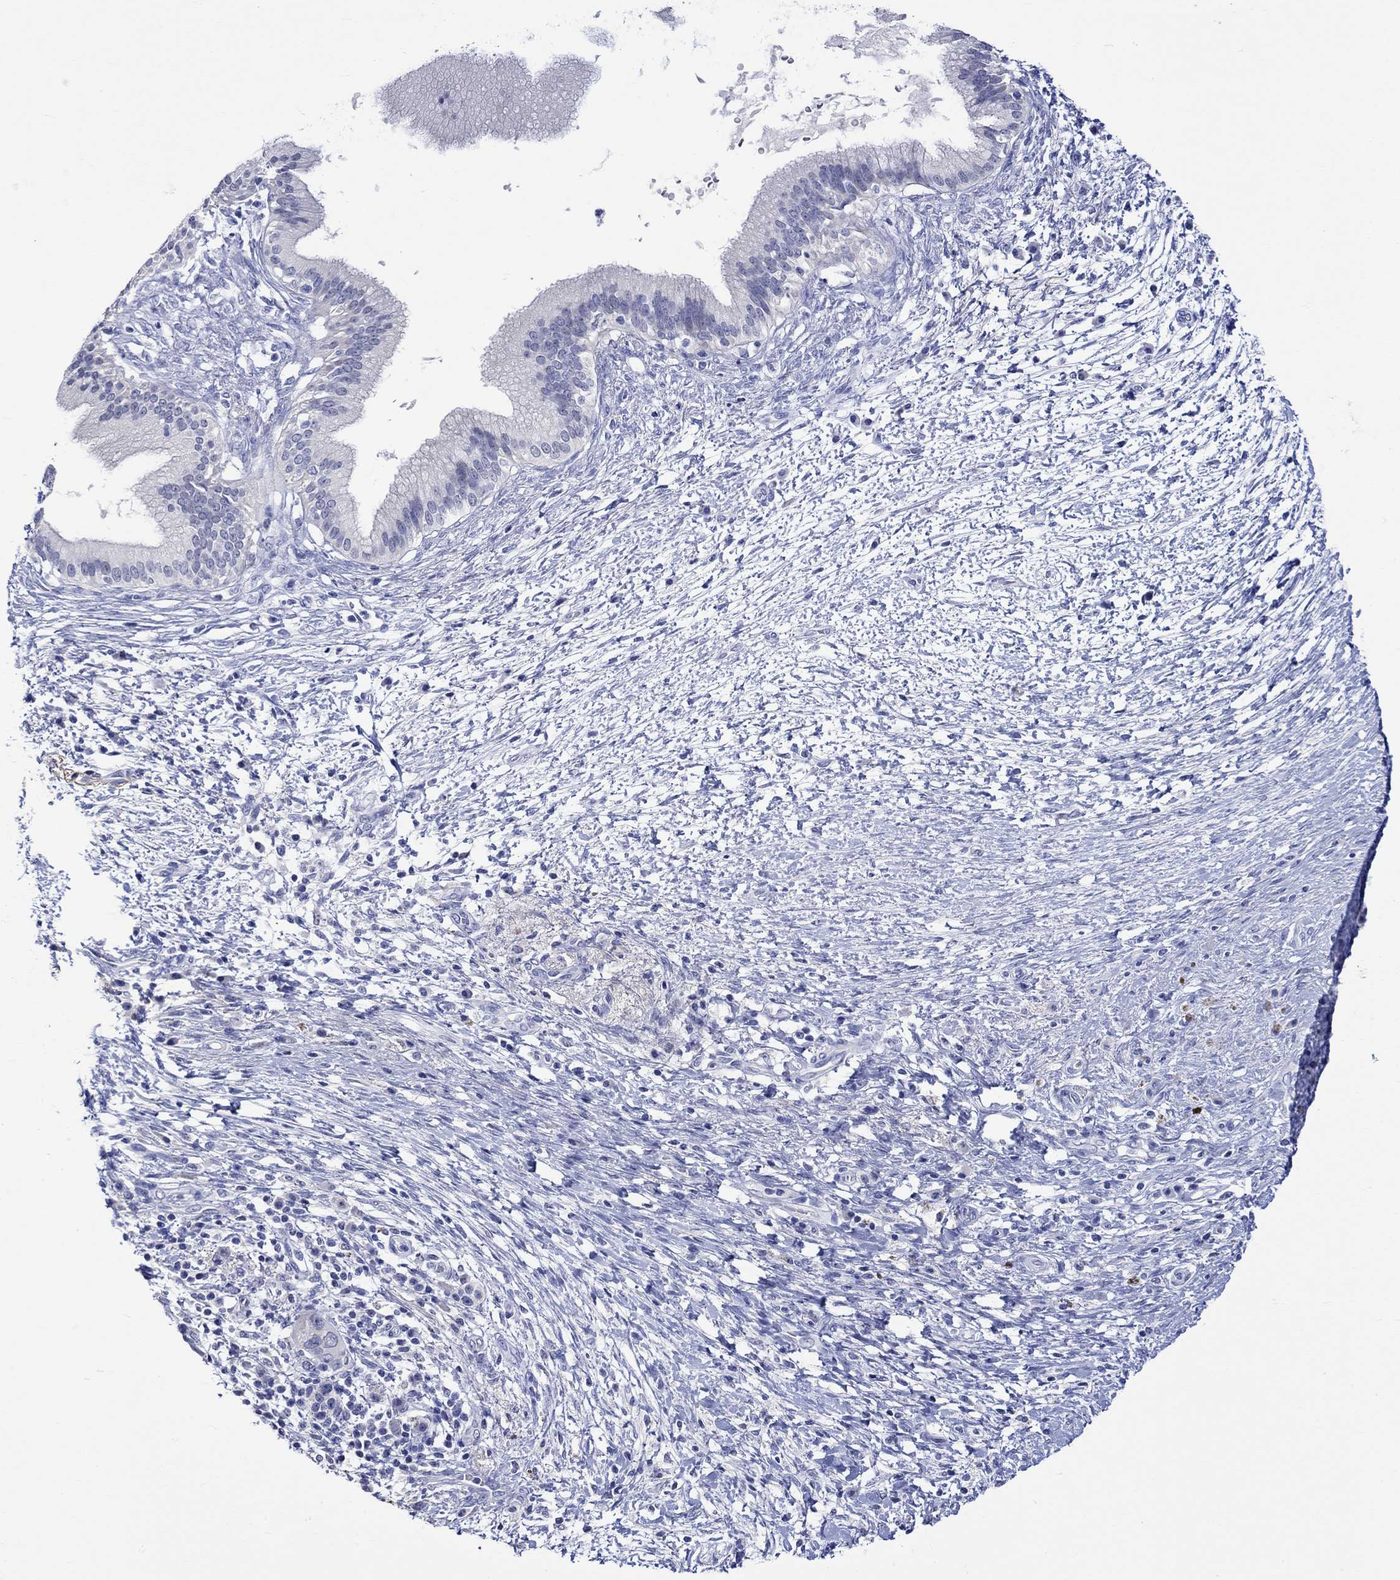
{"staining": {"intensity": "negative", "quantity": "none", "location": "none"}, "tissue": "pancreatic cancer", "cell_type": "Tumor cells", "image_type": "cancer", "snomed": [{"axis": "morphology", "description": "Adenocarcinoma, NOS"}, {"axis": "topography", "description": "Pancreas"}], "caption": "The micrograph exhibits no staining of tumor cells in adenocarcinoma (pancreatic).", "gene": "KLHL35", "patient": {"sex": "female", "age": 72}}